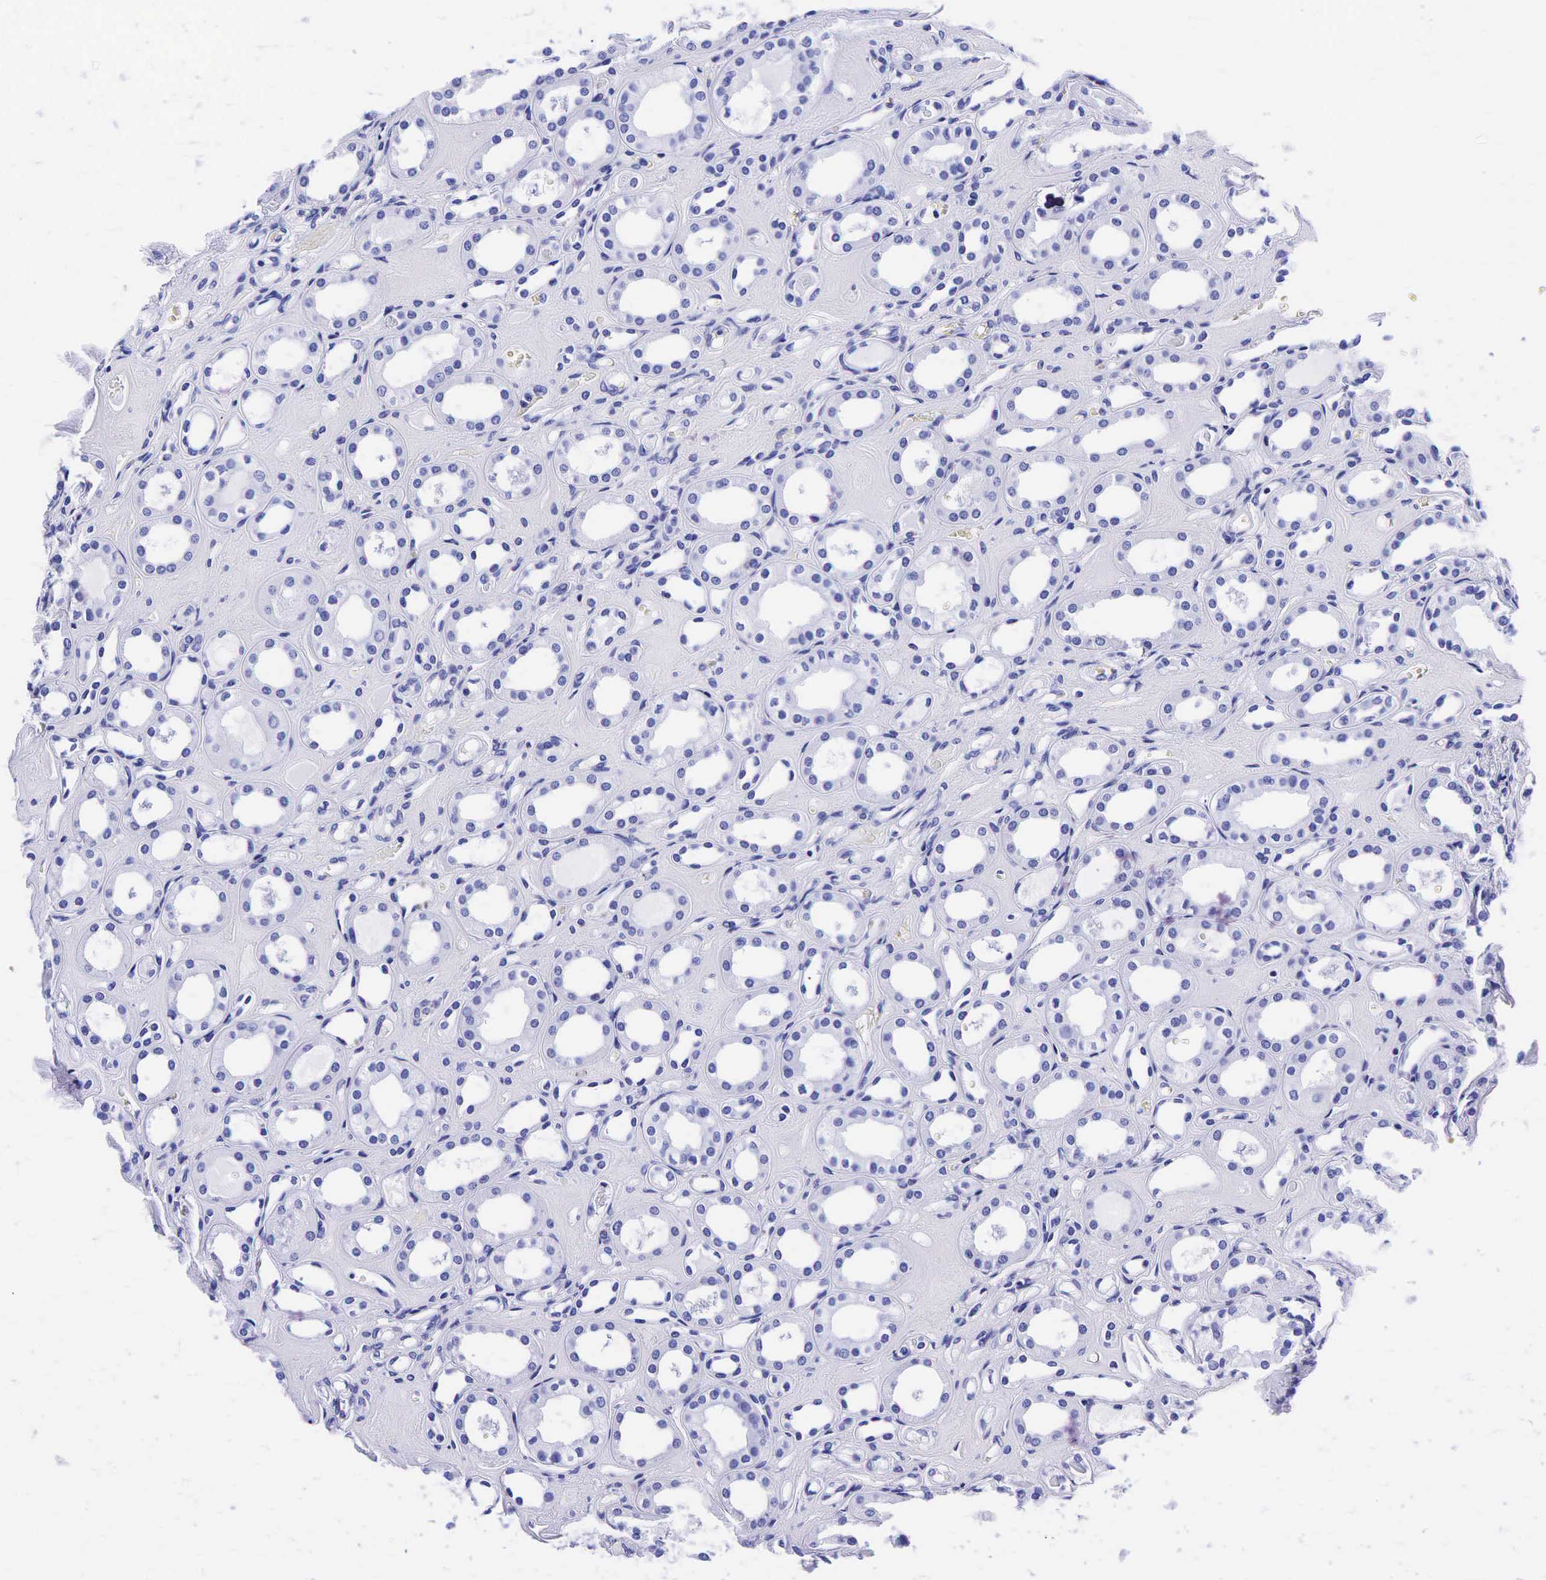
{"staining": {"intensity": "negative", "quantity": "none", "location": "none"}, "tissue": "kidney", "cell_type": "Cells in glomeruli", "image_type": "normal", "snomed": [{"axis": "morphology", "description": "Normal tissue, NOS"}, {"axis": "topography", "description": "Kidney"}], "caption": "DAB (3,3'-diaminobenzidine) immunohistochemical staining of benign human kidney demonstrates no significant positivity in cells in glomeruli.", "gene": "GAST", "patient": {"sex": "male", "age": 61}}